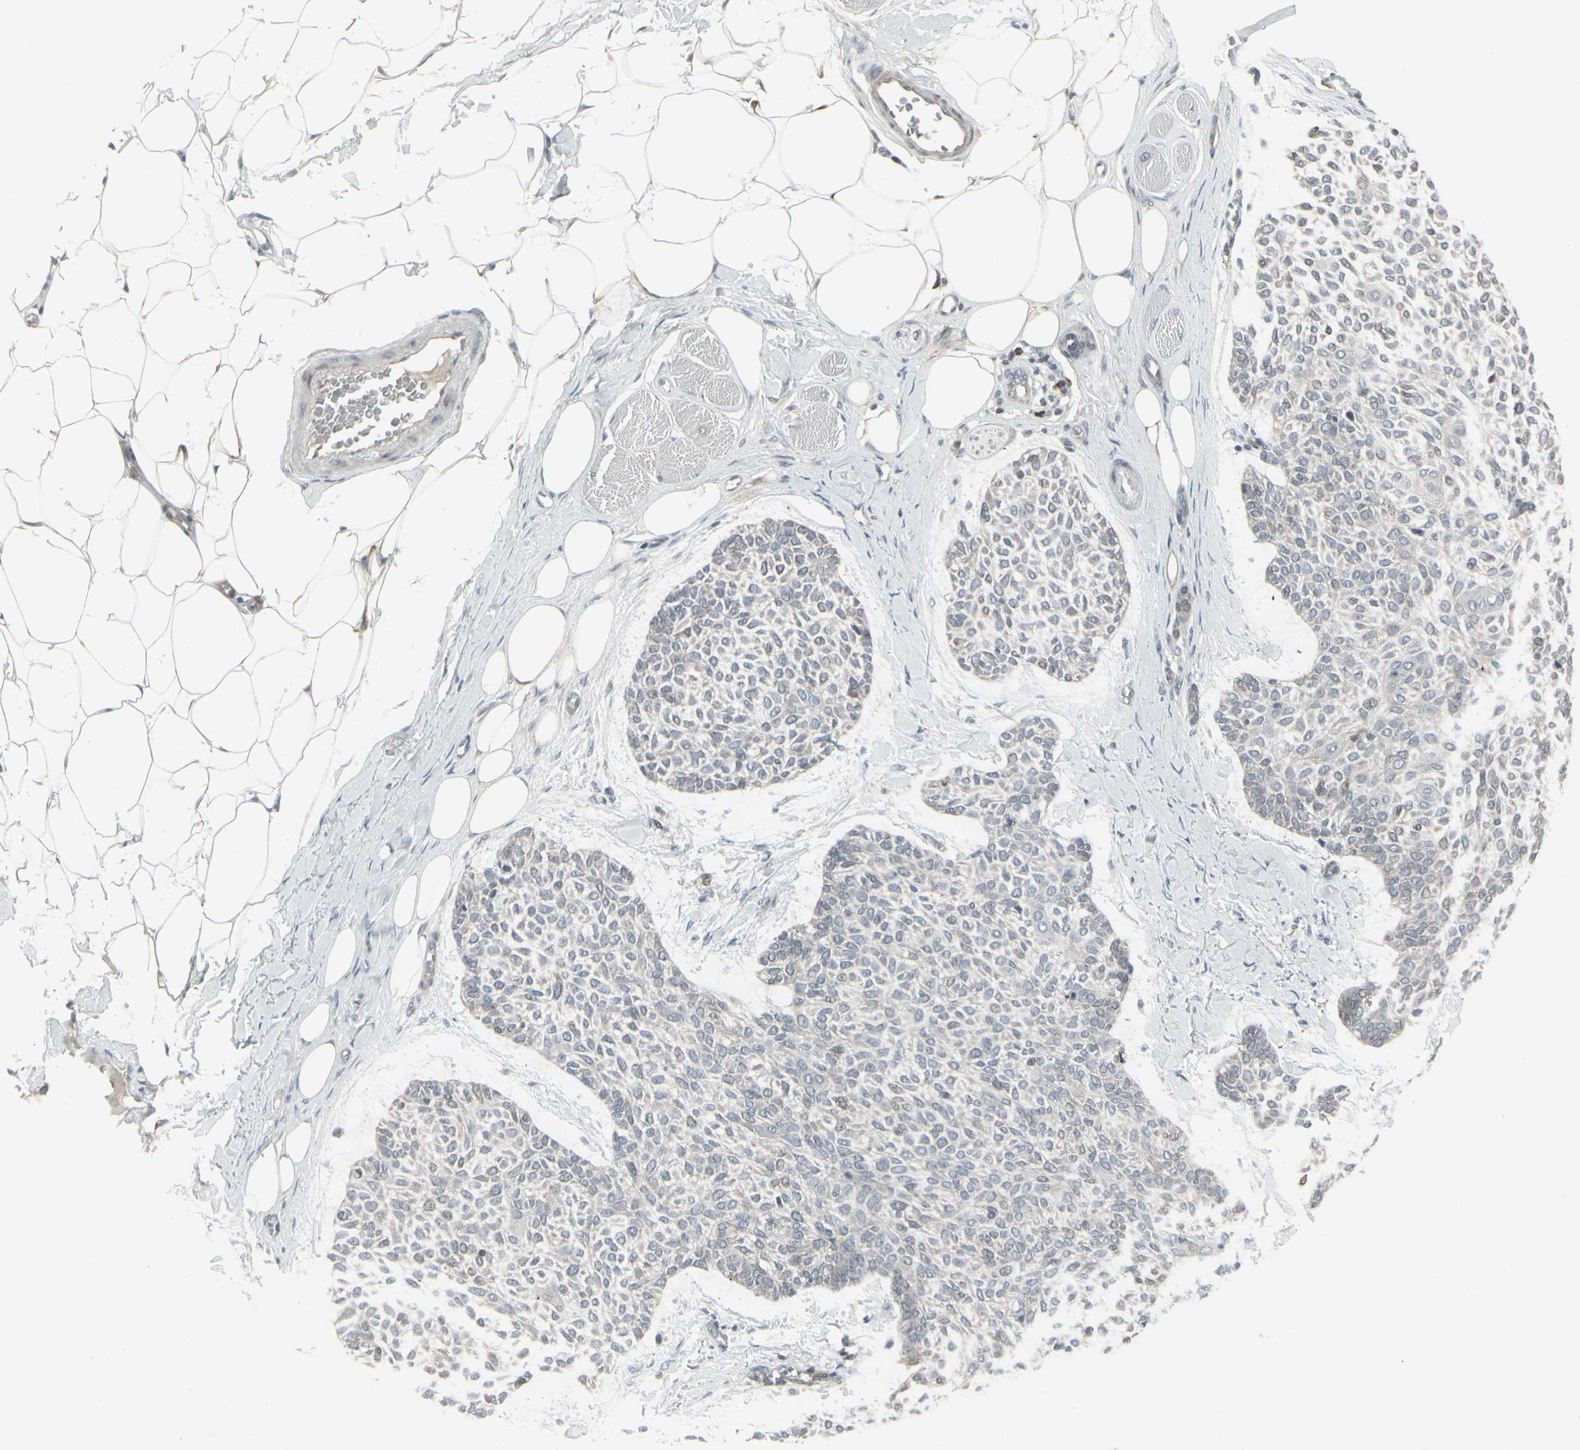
{"staining": {"intensity": "weak", "quantity": ">75%", "location": "cytoplasmic/membranous"}, "tissue": "skin cancer", "cell_type": "Tumor cells", "image_type": "cancer", "snomed": [{"axis": "morphology", "description": "Normal tissue, NOS"}, {"axis": "morphology", "description": "Basal cell carcinoma"}, {"axis": "topography", "description": "Skin"}], "caption": "About >75% of tumor cells in human skin cancer demonstrate weak cytoplasmic/membranous protein staining as visualized by brown immunohistochemical staining.", "gene": "IGFBP6", "patient": {"sex": "female", "age": 70}}